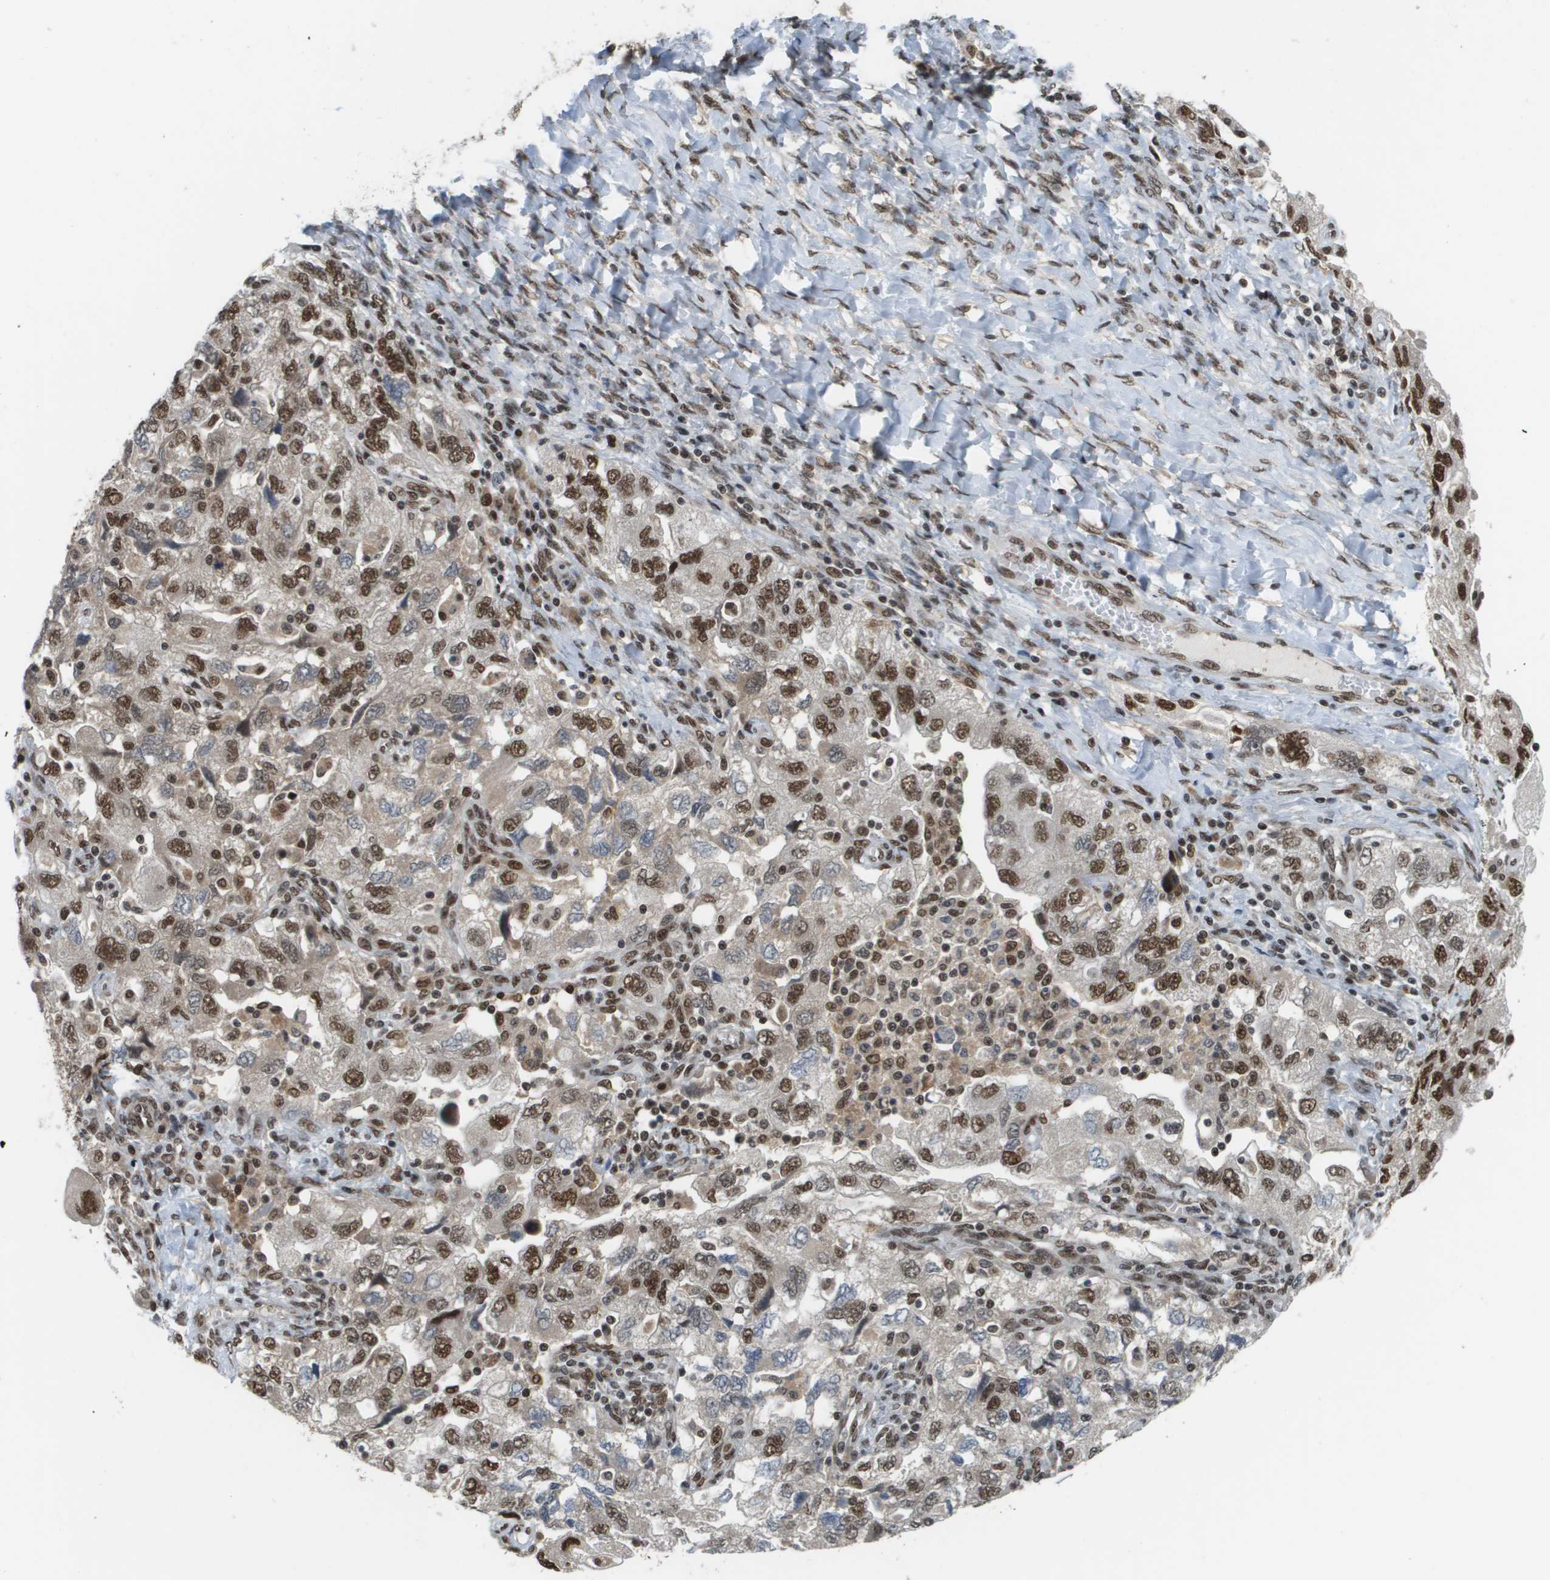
{"staining": {"intensity": "strong", "quantity": ">75%", "location": "nuclear"}, "tissue": "ovarian cancer", "cell_type": "Tumor cells", "image_type": "cancer", "snomed": [{"axis": "morphology", "description": "Carcinoma, NOS"}, {"axis": "morphology", "description": "Cystadenocarcinoma, serous, NOS"}, {"axis": "topography", "description": "Ovary"}], "caption": "Strong nuclear protein staining is present in about >75% of tumor cells in ovarian serous cystadenocarcinoma.", "gene": "PRCC", "patient": {"sex": "female", "age": 69}}